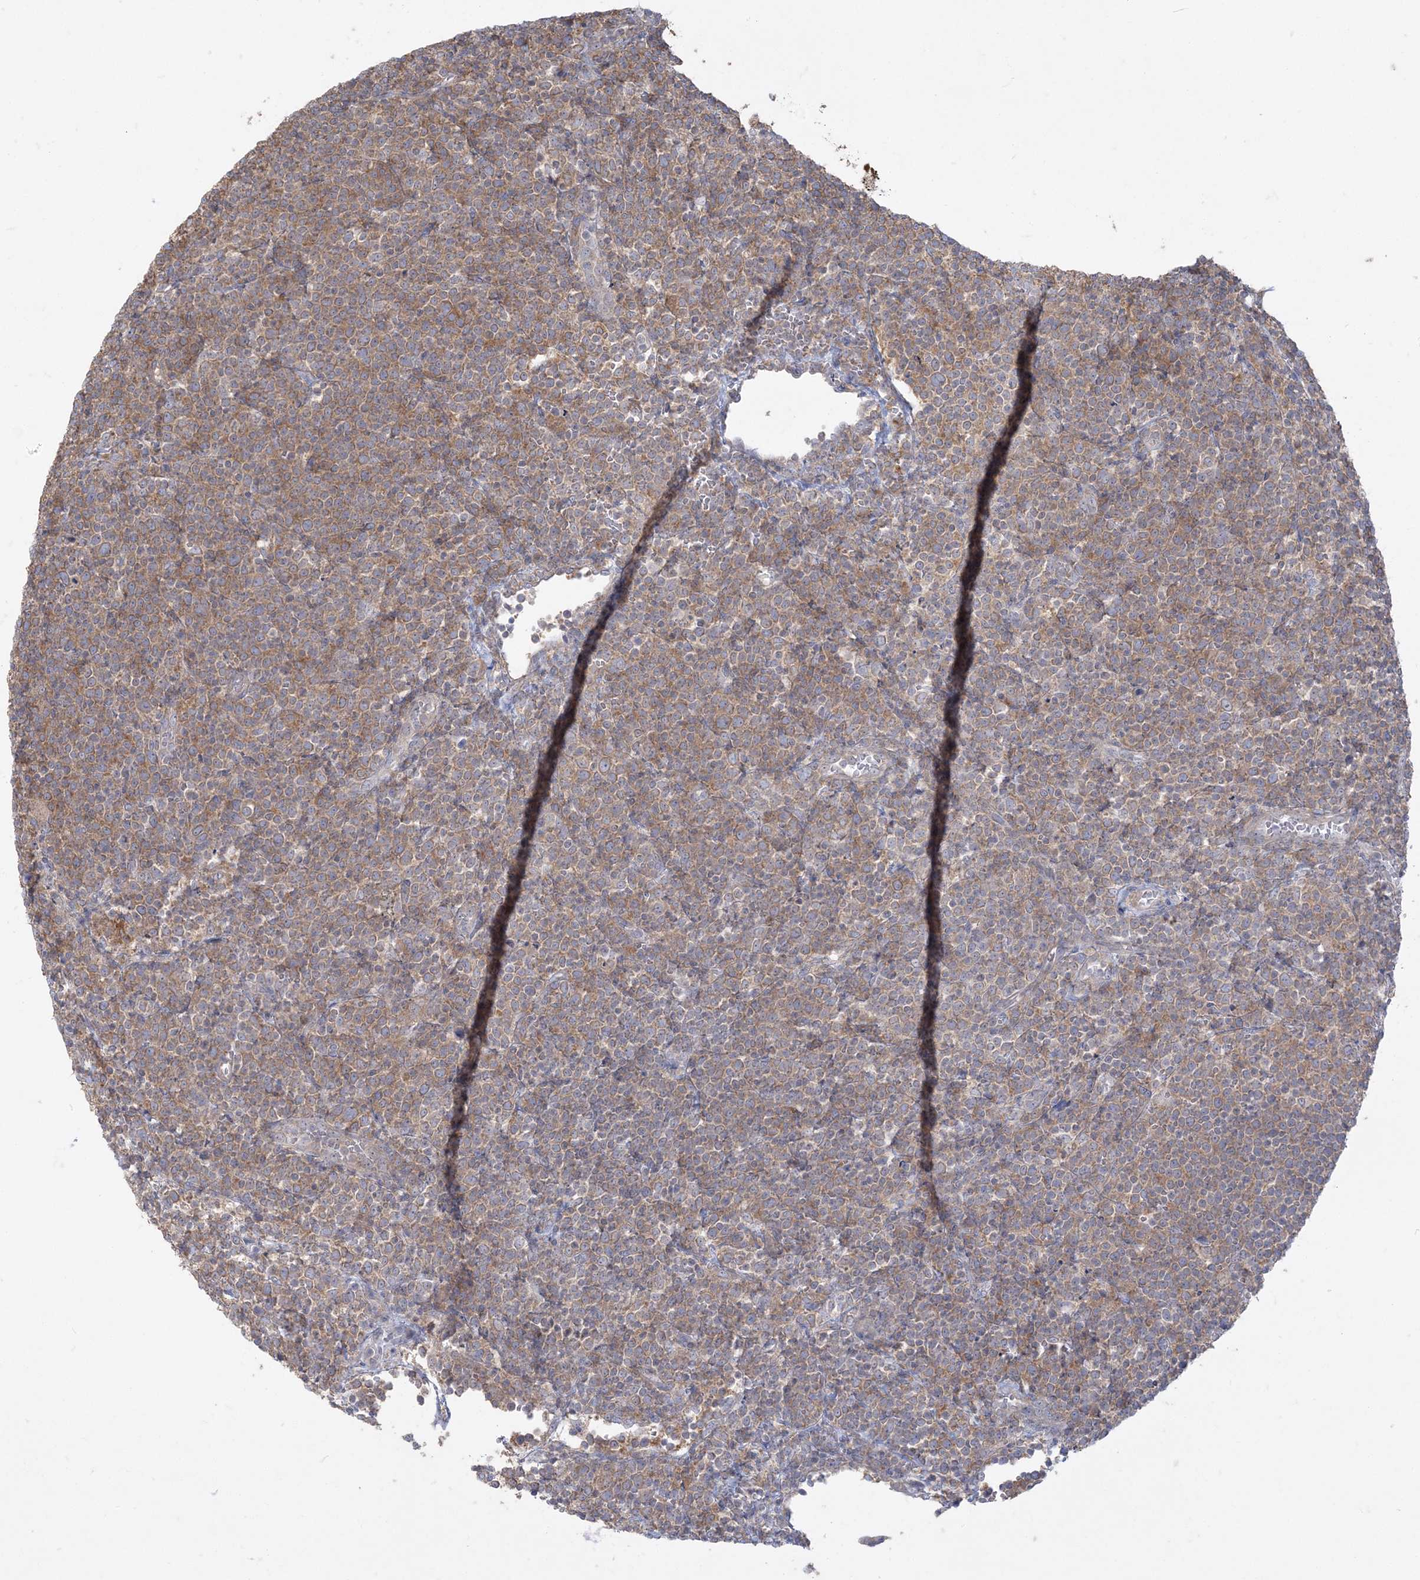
{"staining": {"intensity": "moderate", "quantity": ">75%", "location": "cytoplasmic/membranous"}, "tissue": "lymphoma", "cell_type": "Tumor cells", "image_type": "cancer", "snomed": [{"axis": "morphology", "description": "Malignant lymphoma, non-Hodgkin's type, High grade"}, {"axis": "topography", "description": "Lymph node"}], "caption": "Immunohistochemistry (DAB (3,3'-diaminobenzidine)) staining of lymphoma shows moderate cytoplasmic/membranous protein staining in about >75% of tumor cells. Using DAB (brown) and hematoxylin (blue) stains, captured at high magnification using brightfield microscopy.", "gene": "ZC3H6", "patient": {"sex": "male", "age": 61}}